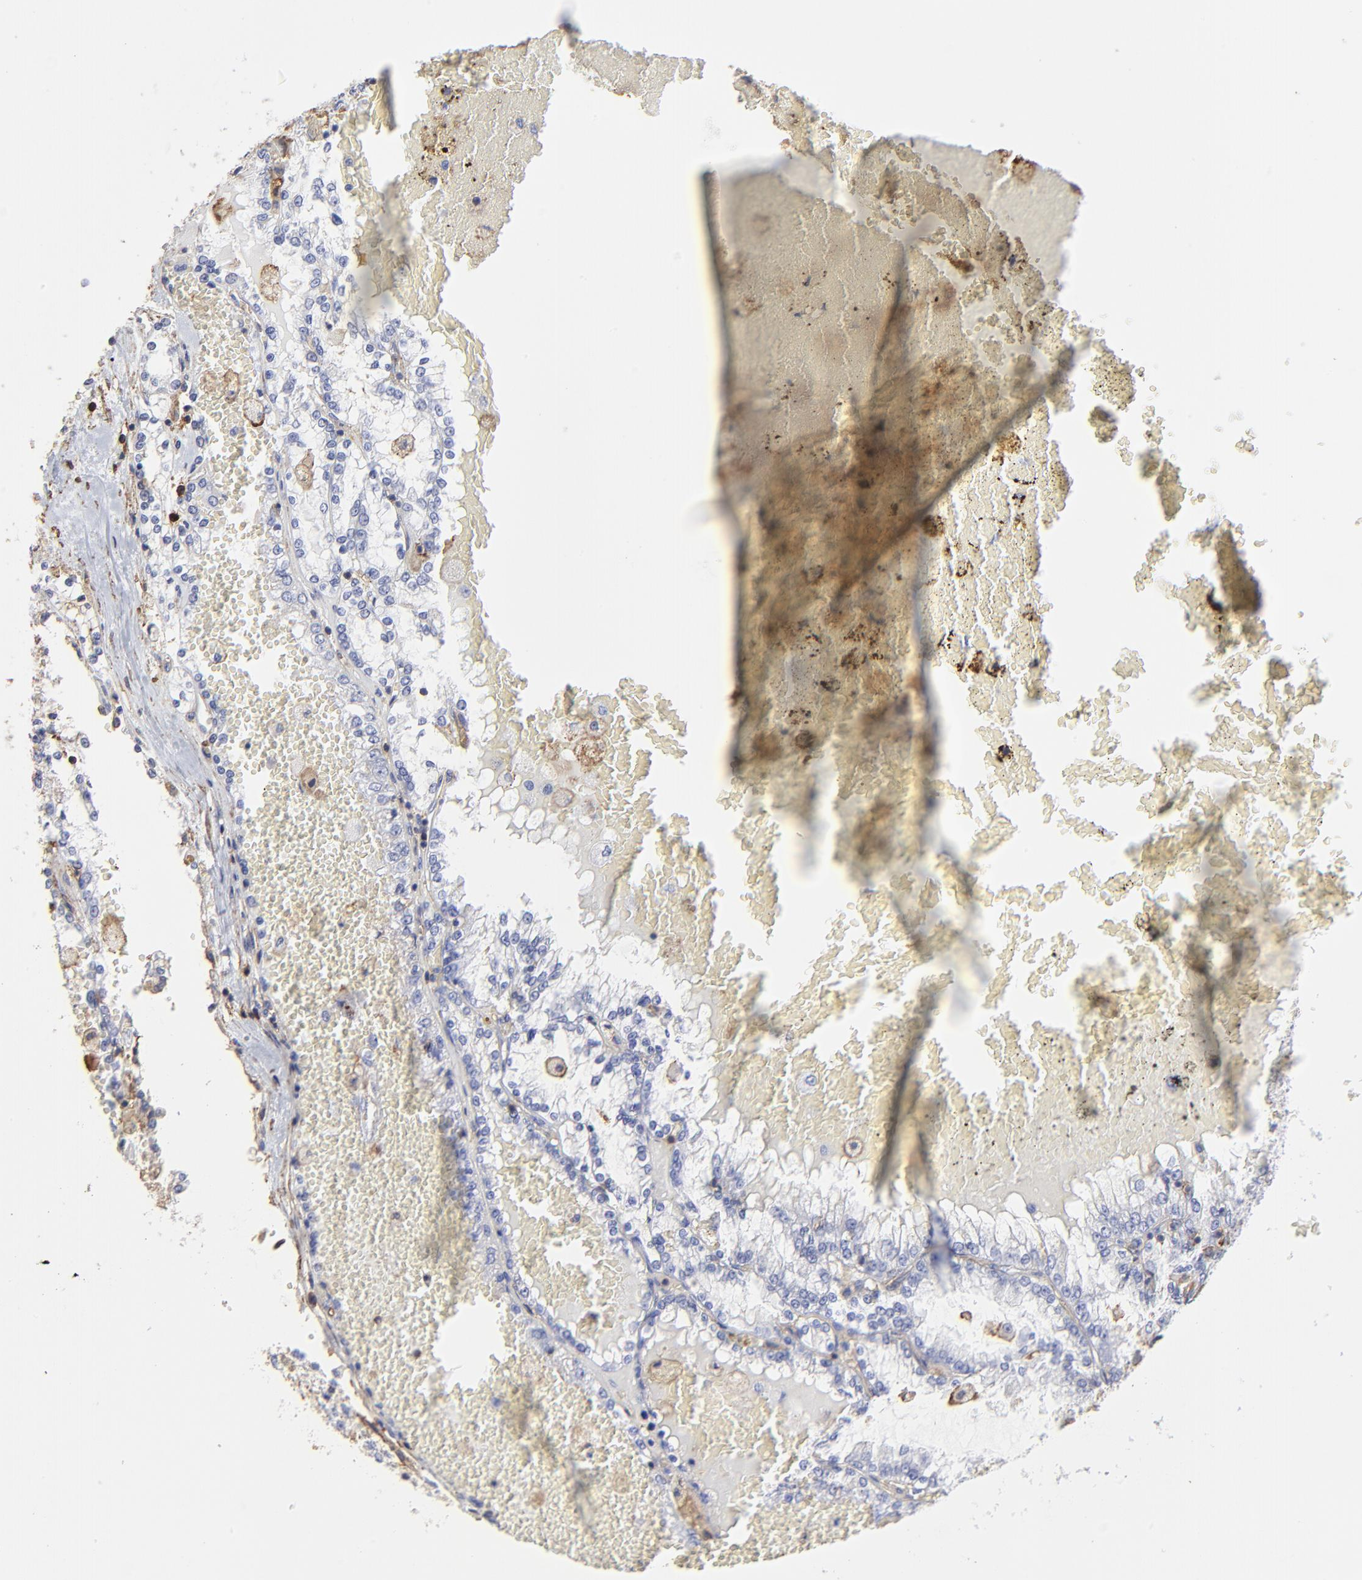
{"staining": {"intensity": "negative", "quantity": "none", "location": "none"}, "tissue": "renal cancer", "cell_type": "Tumor cells", "image_type": "cancer", "snomed": [{"axis": "morphology", "description": "Adenocarcinoma, NOS"}, {"axis": "topography", "description": "Kidney"}], "caption": "This is an IHC micrograph of renal cancer (adenocarcinoma). There is no expression in tumor cells.", "gene": "ANXA6", "patient": {"sex": "female", "age": 56}}